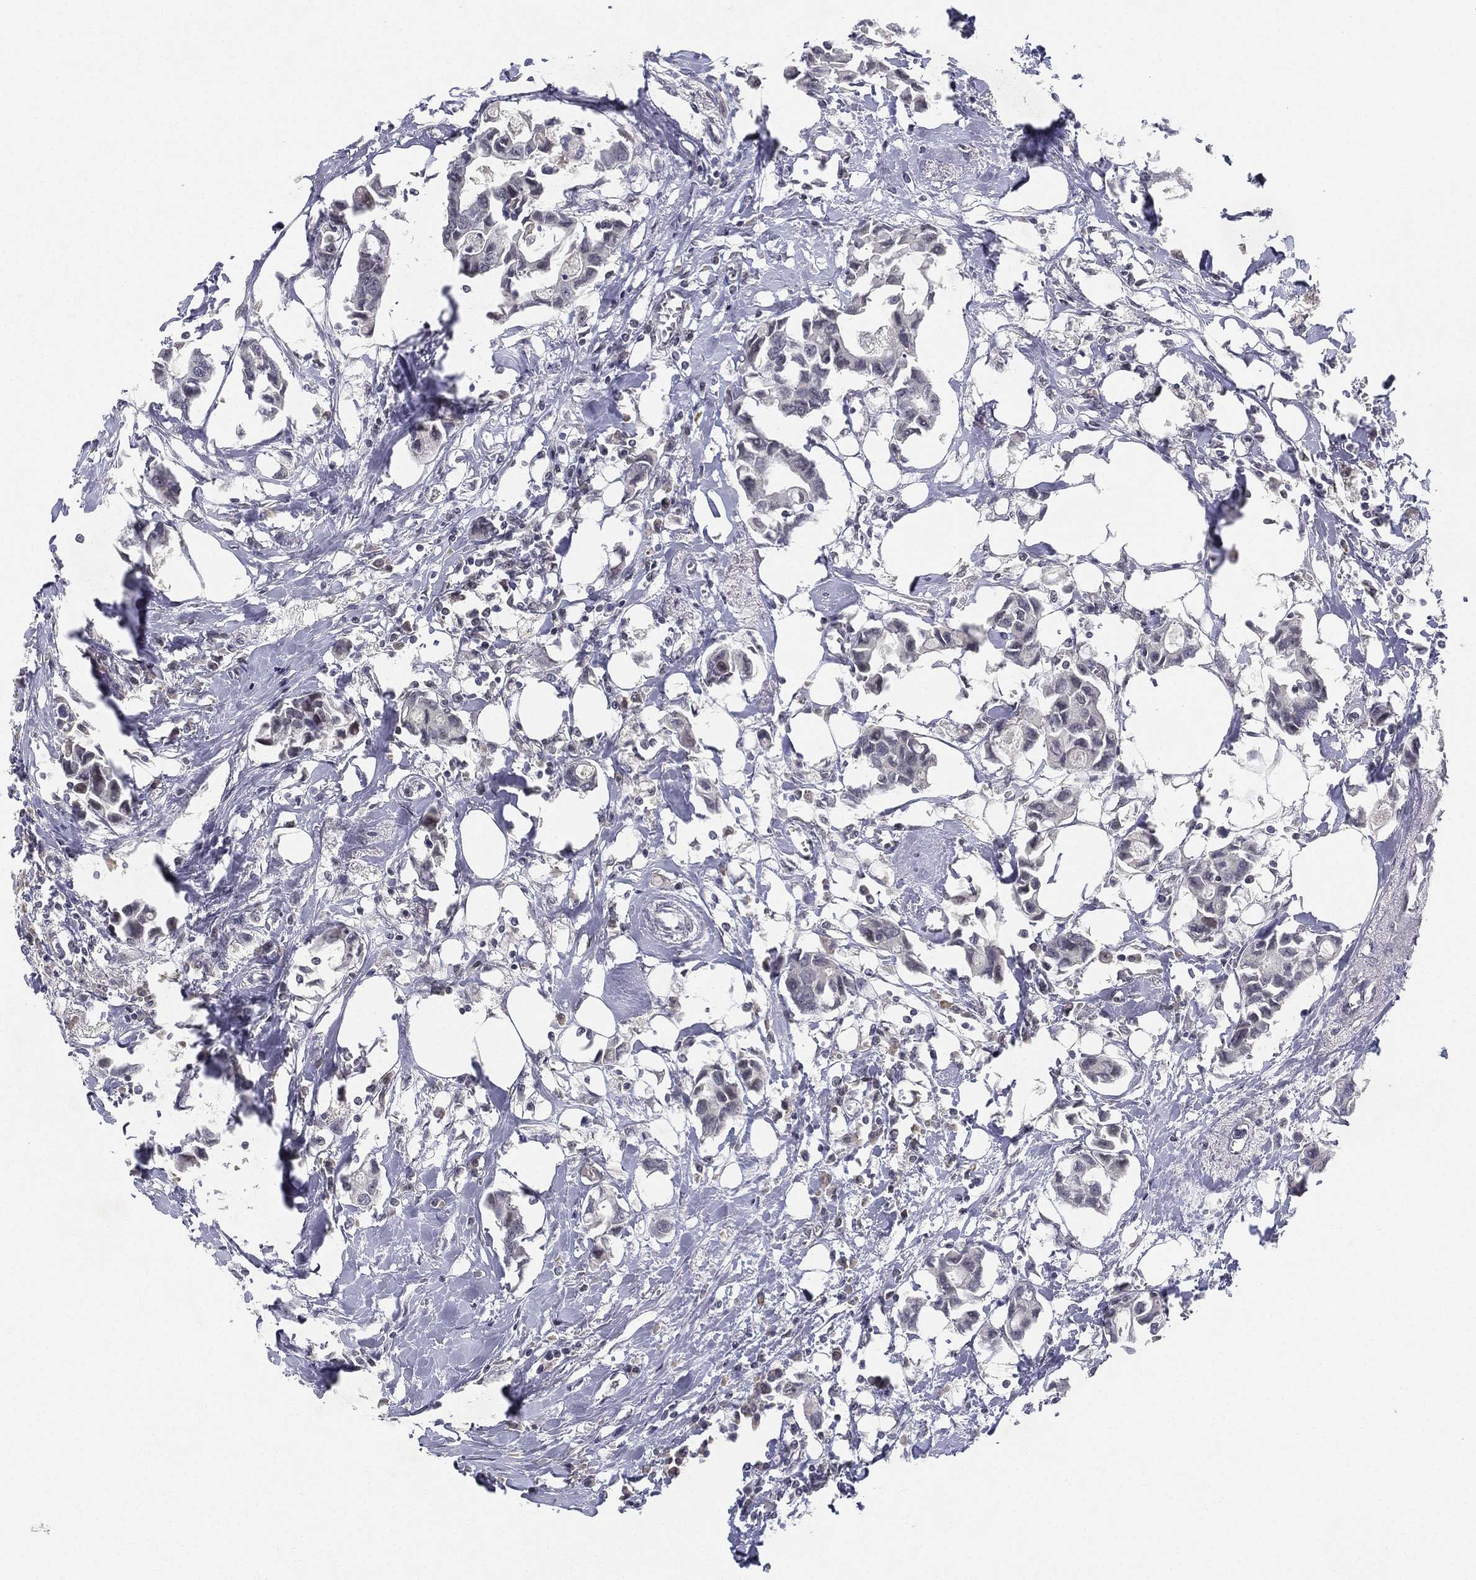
{"staining": {"intensity": "negative", "quantity": "none", "location": "none"}, "tissue": "breast cancer", "cell_type": "Tumor cells", "image_type": "cancer", "snomed": [{"axis": "morphology", "description": "Duct carcinoma"}, {"axis": "topography", "description": "Breast"}], "caption": "This is a photomicrograph of IHC staining of breast cancer (infiltrating ductal carcinoma), which shows no positivity in tumor cells.", "gene": "MS4A8", "patient": {"sex": "female", "age": 83}}